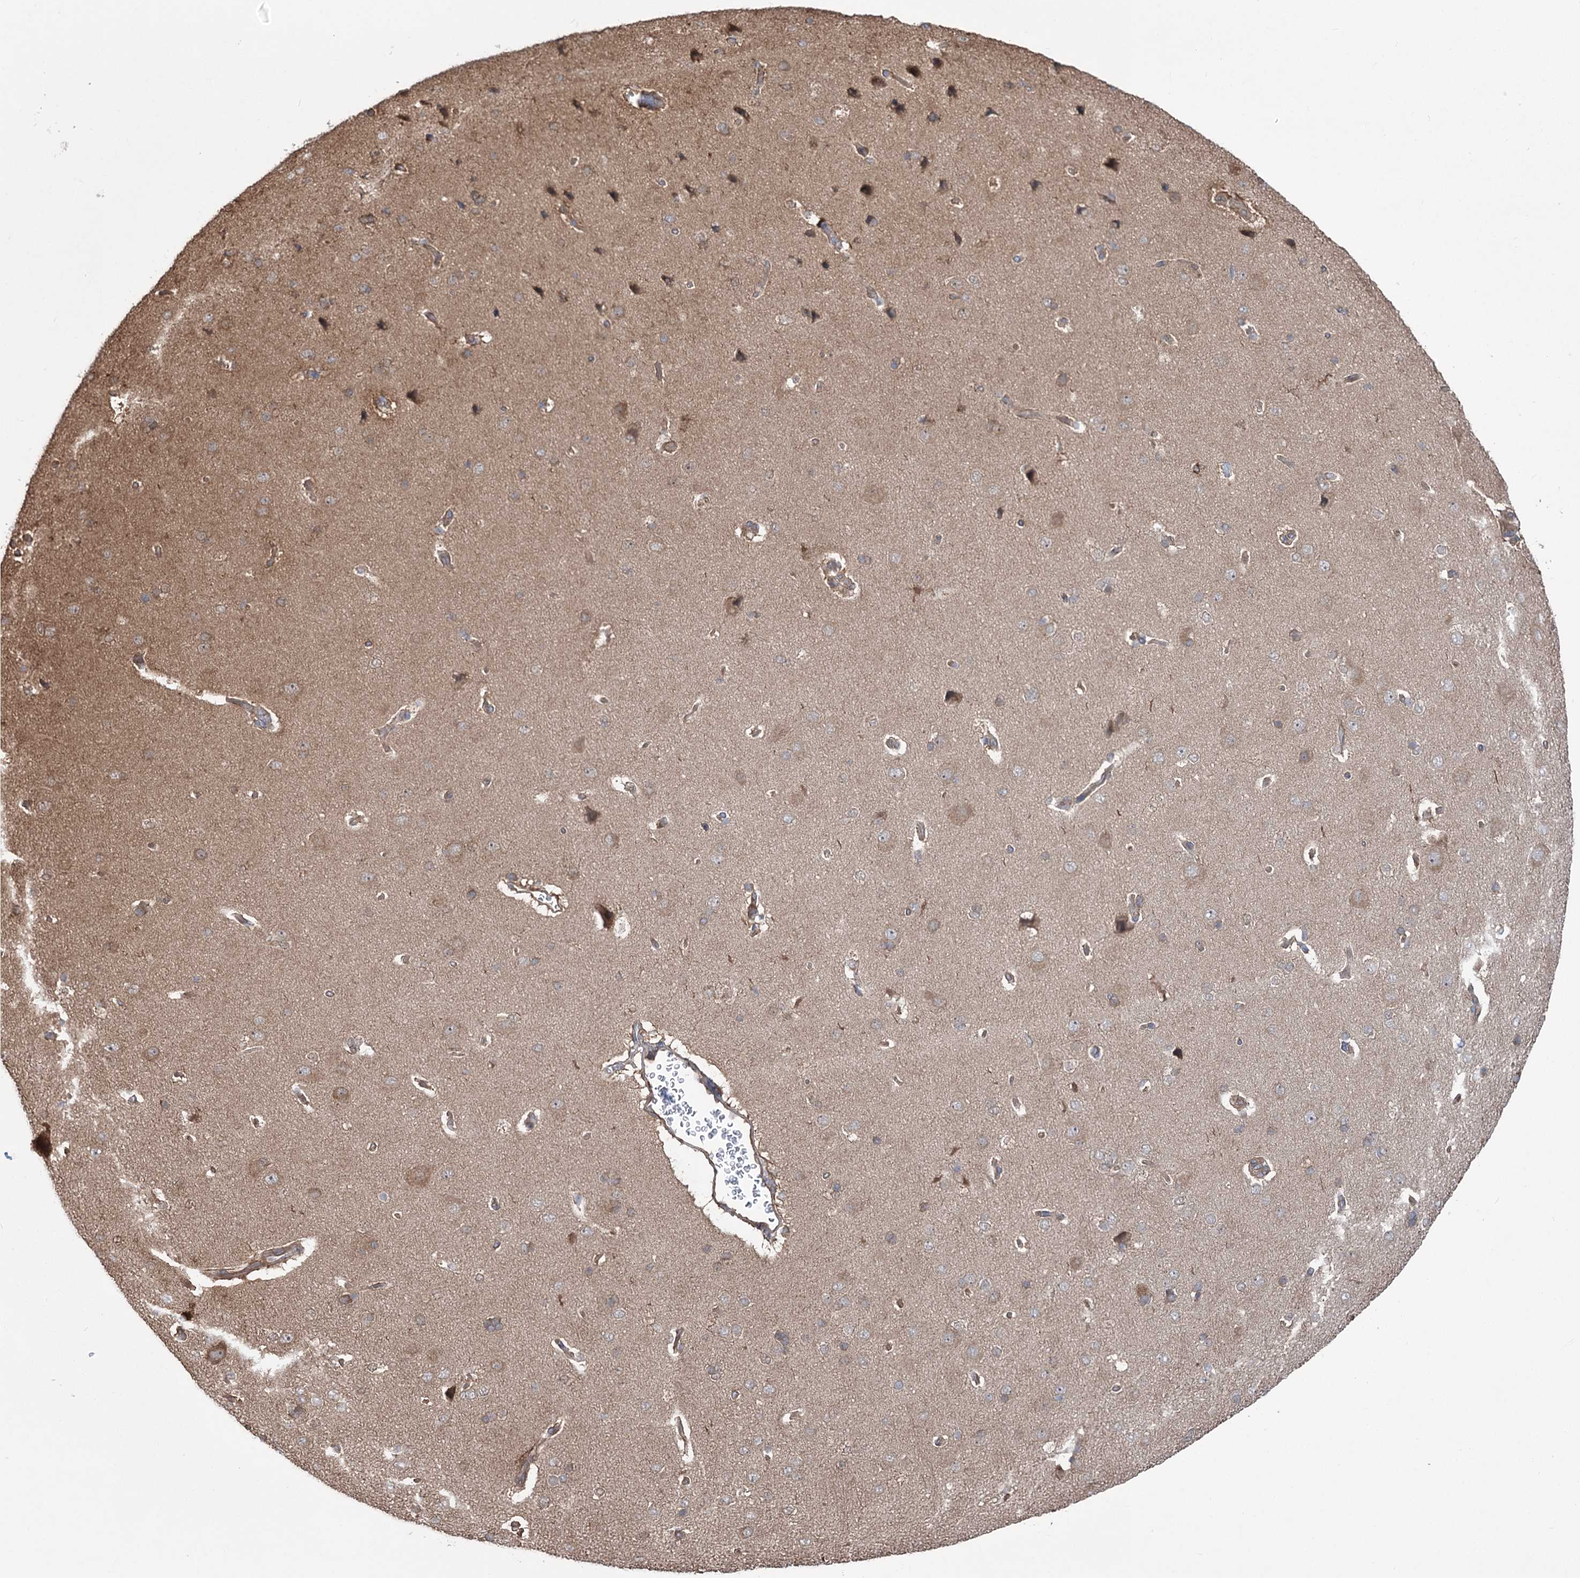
{"staining": {"intensity": "weak", "quantity": ">75%", "location": "cytoplasmic/membranous"}, "tissue": "cerebral cortex", "cell_type": "Endothelial cells", "image_type": "normal", "snomed": [{"axis": "morphology", "description": "Normal tissue, NOS"}, {"axis": "topography", "description": "Cerebral cortex"}], "caption": "This is an image of immunohistochemistry (IHC) staining of unremarkable cerebral cortex, which shows weak staining in the cytoplasmic/membranous of endothelial cells.", "gene": "LARS2", "patient": {"sex": "male", "age": 62}}